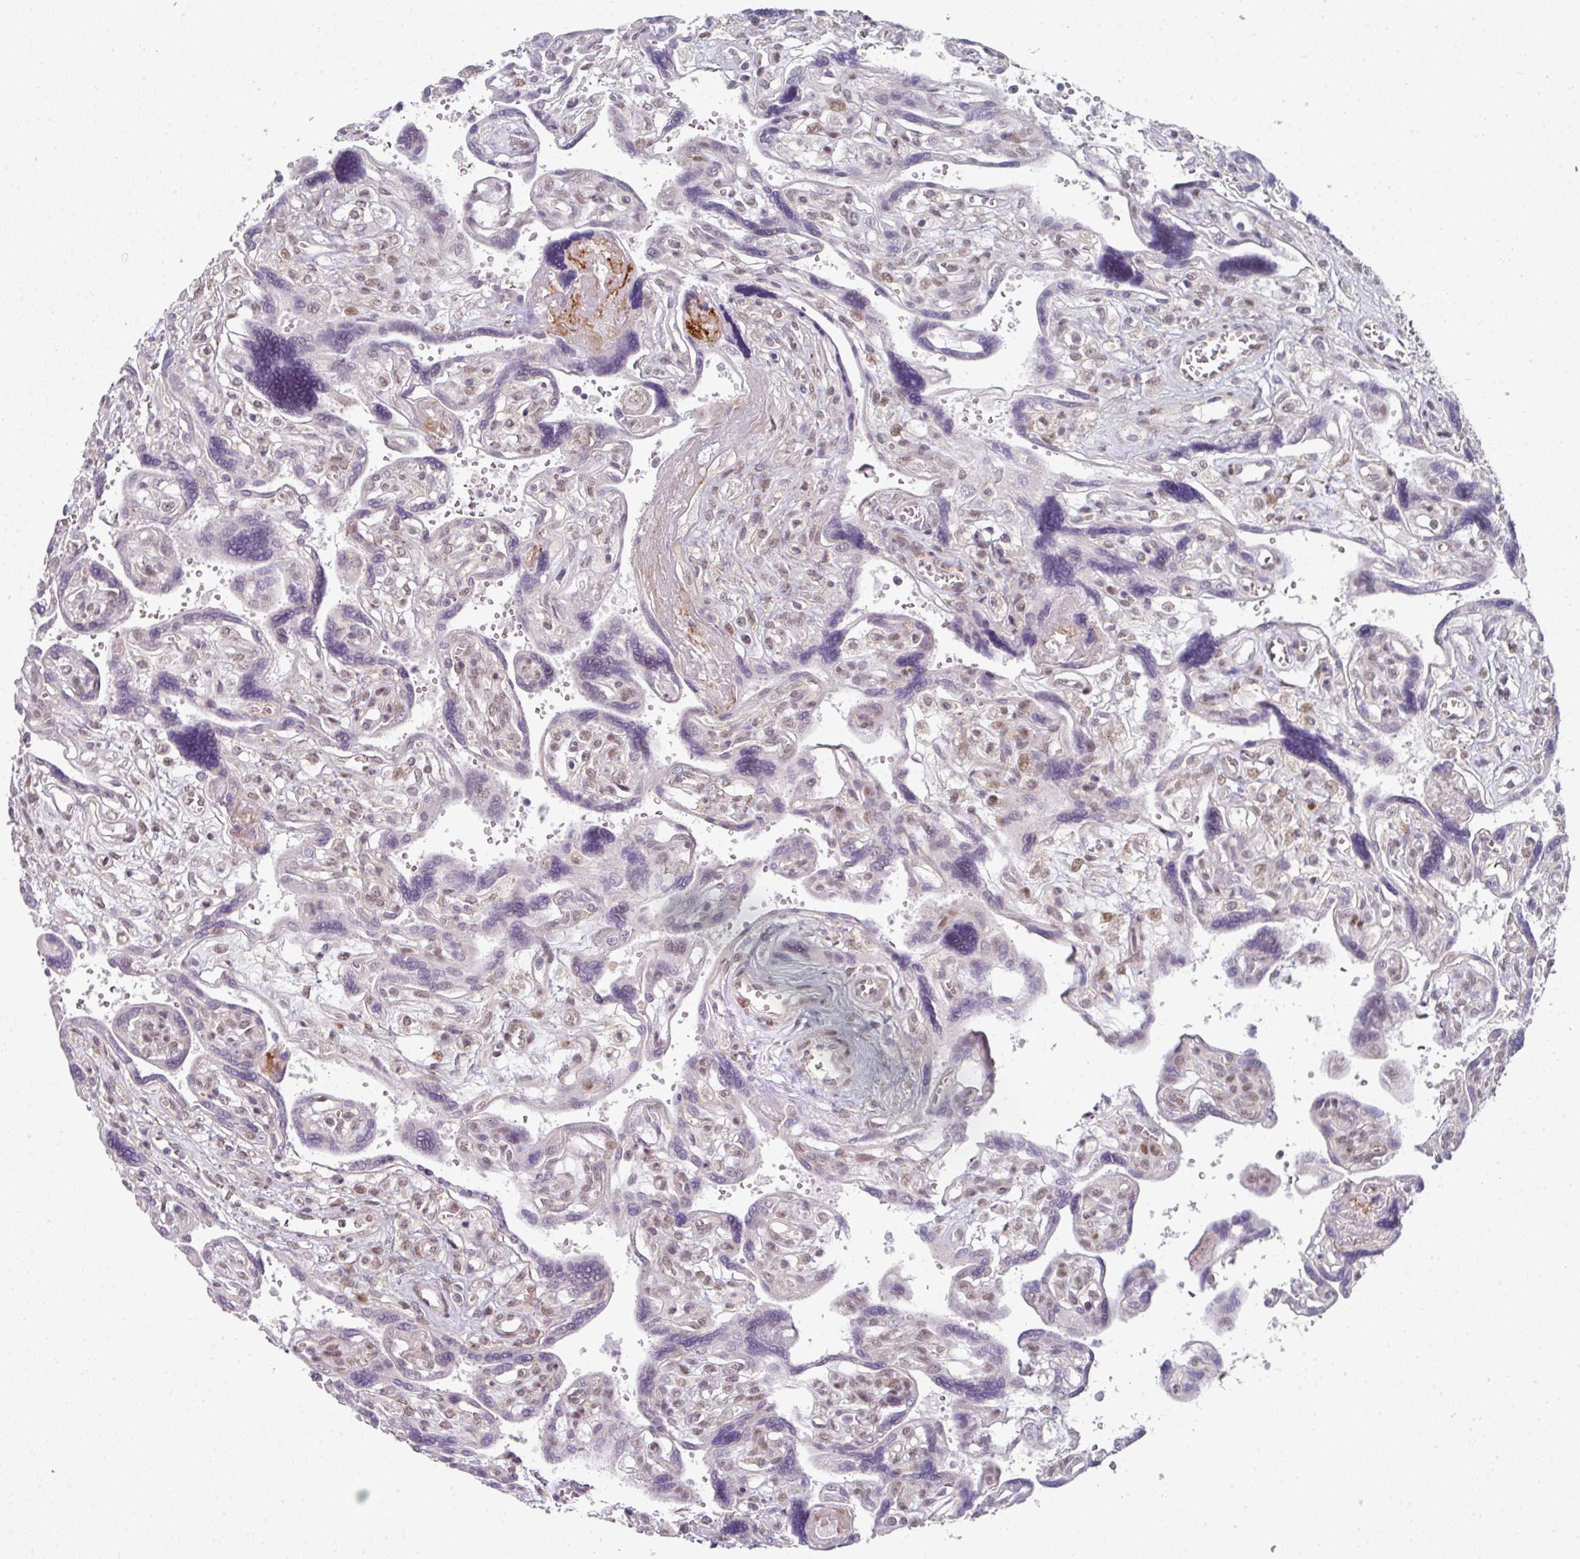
{"staining": {"intensity": "negative", "quantity": "none", "location": "none"}, "tissue": "placenta", "cell_type": "Trophoblastic cells", "image_type": "normal", "snomed": [{"axis": "morphology", "description": "Normal tissue, NOS"}, {"axis": "topography", "description": "Placenta"}], "caption": "IHC of normal placenta exhibits no expression in trophoblastic cells.", "gene": "TMCC1", "patient": {"sex": "female", "age": 39}}